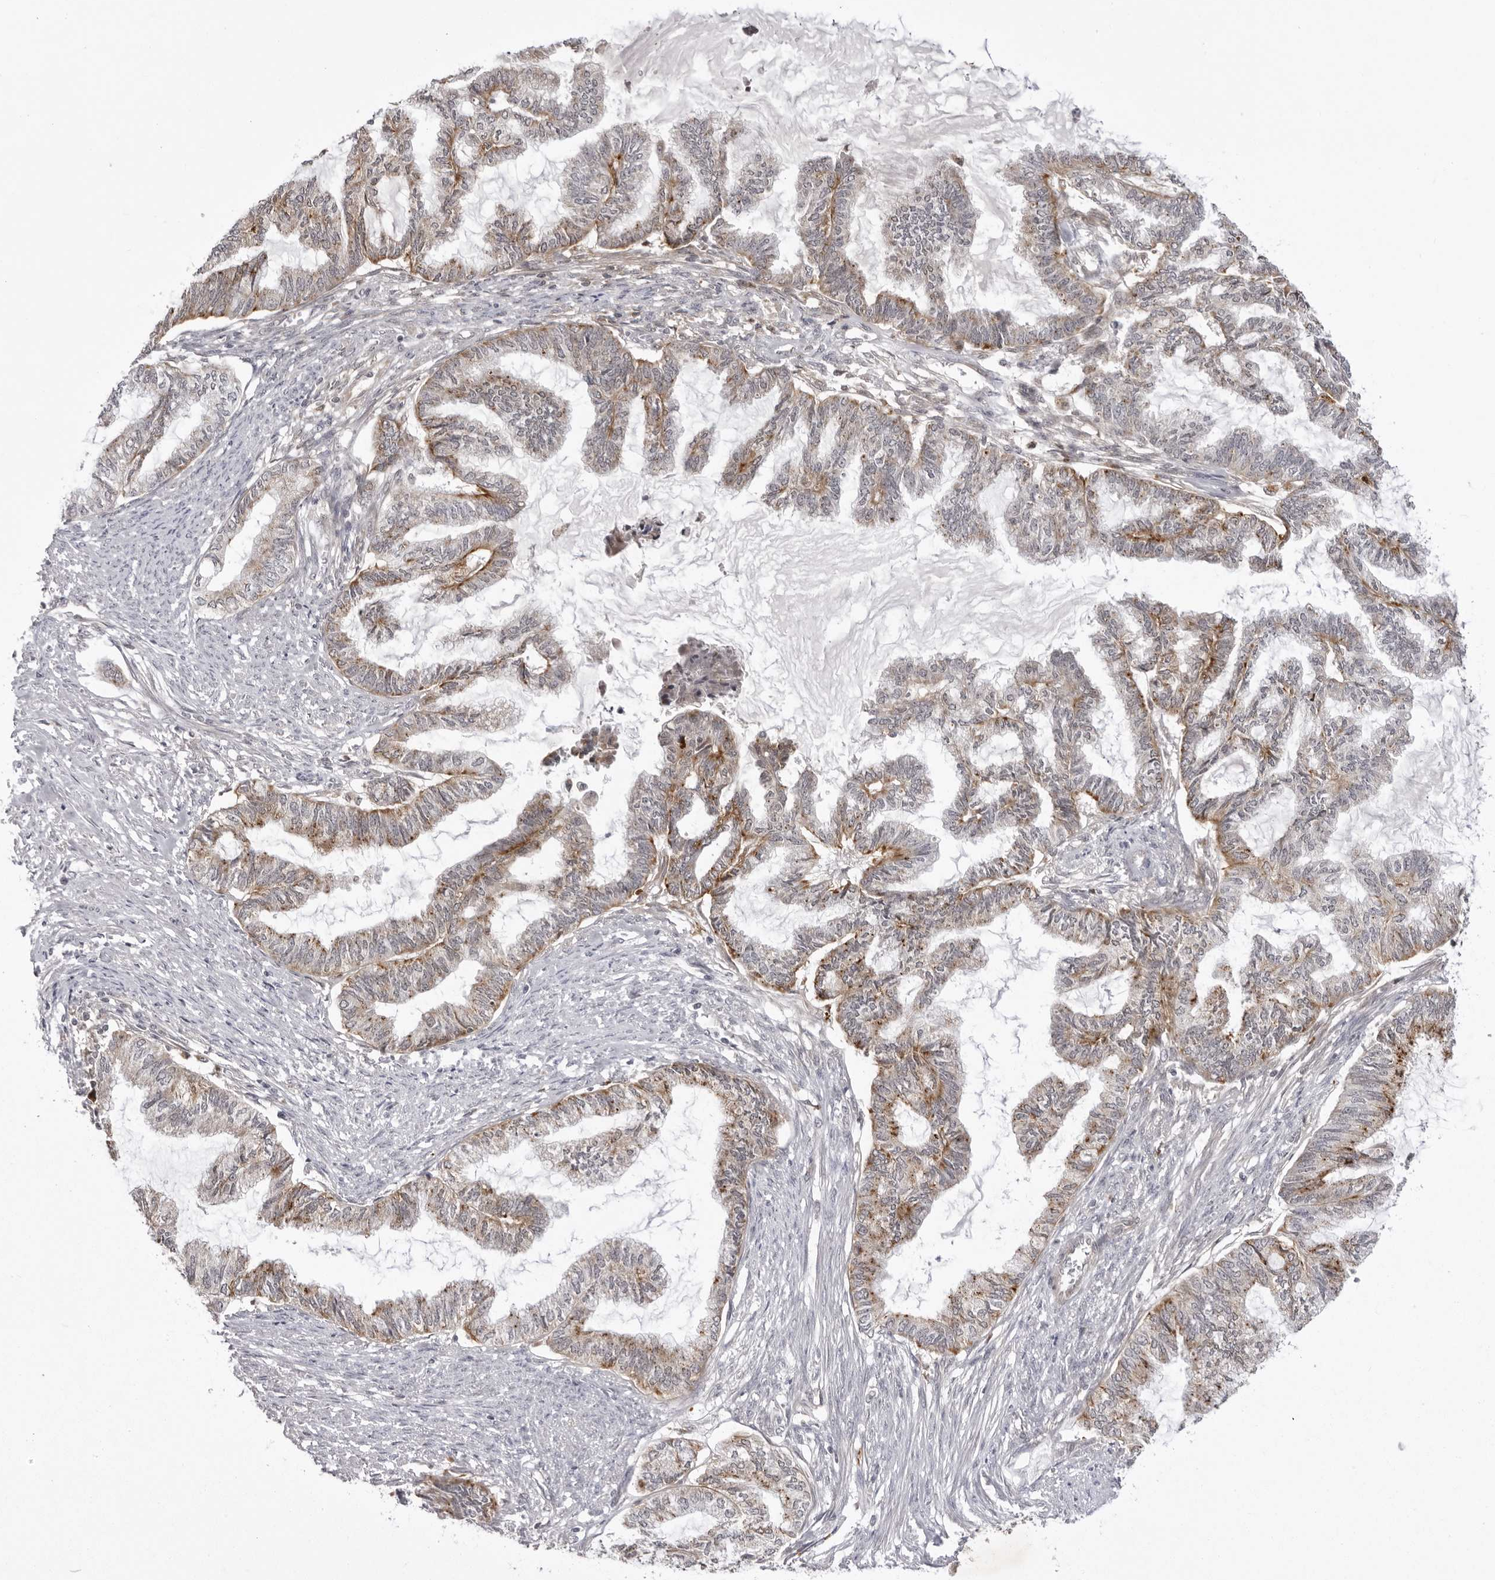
{"staining": {"intensity": "weak", "quantity": "<25%", "location": "cytoplasmic/membranous"}, "tissue": "endometrial cancer", "cell_type": "Tumor cells", "image_type": "cancer", "snomed": [{"axis": "morphology", "description": "Adenocarcinoma, NOS"}, {"axis": "topography", "description": "Endometrium"}], "caption": "Protein analysis of endometrial cancer shows no significant staining in tumor cells.", "gene": "USP43", "patient": {"sex": "female", "age": 86}}